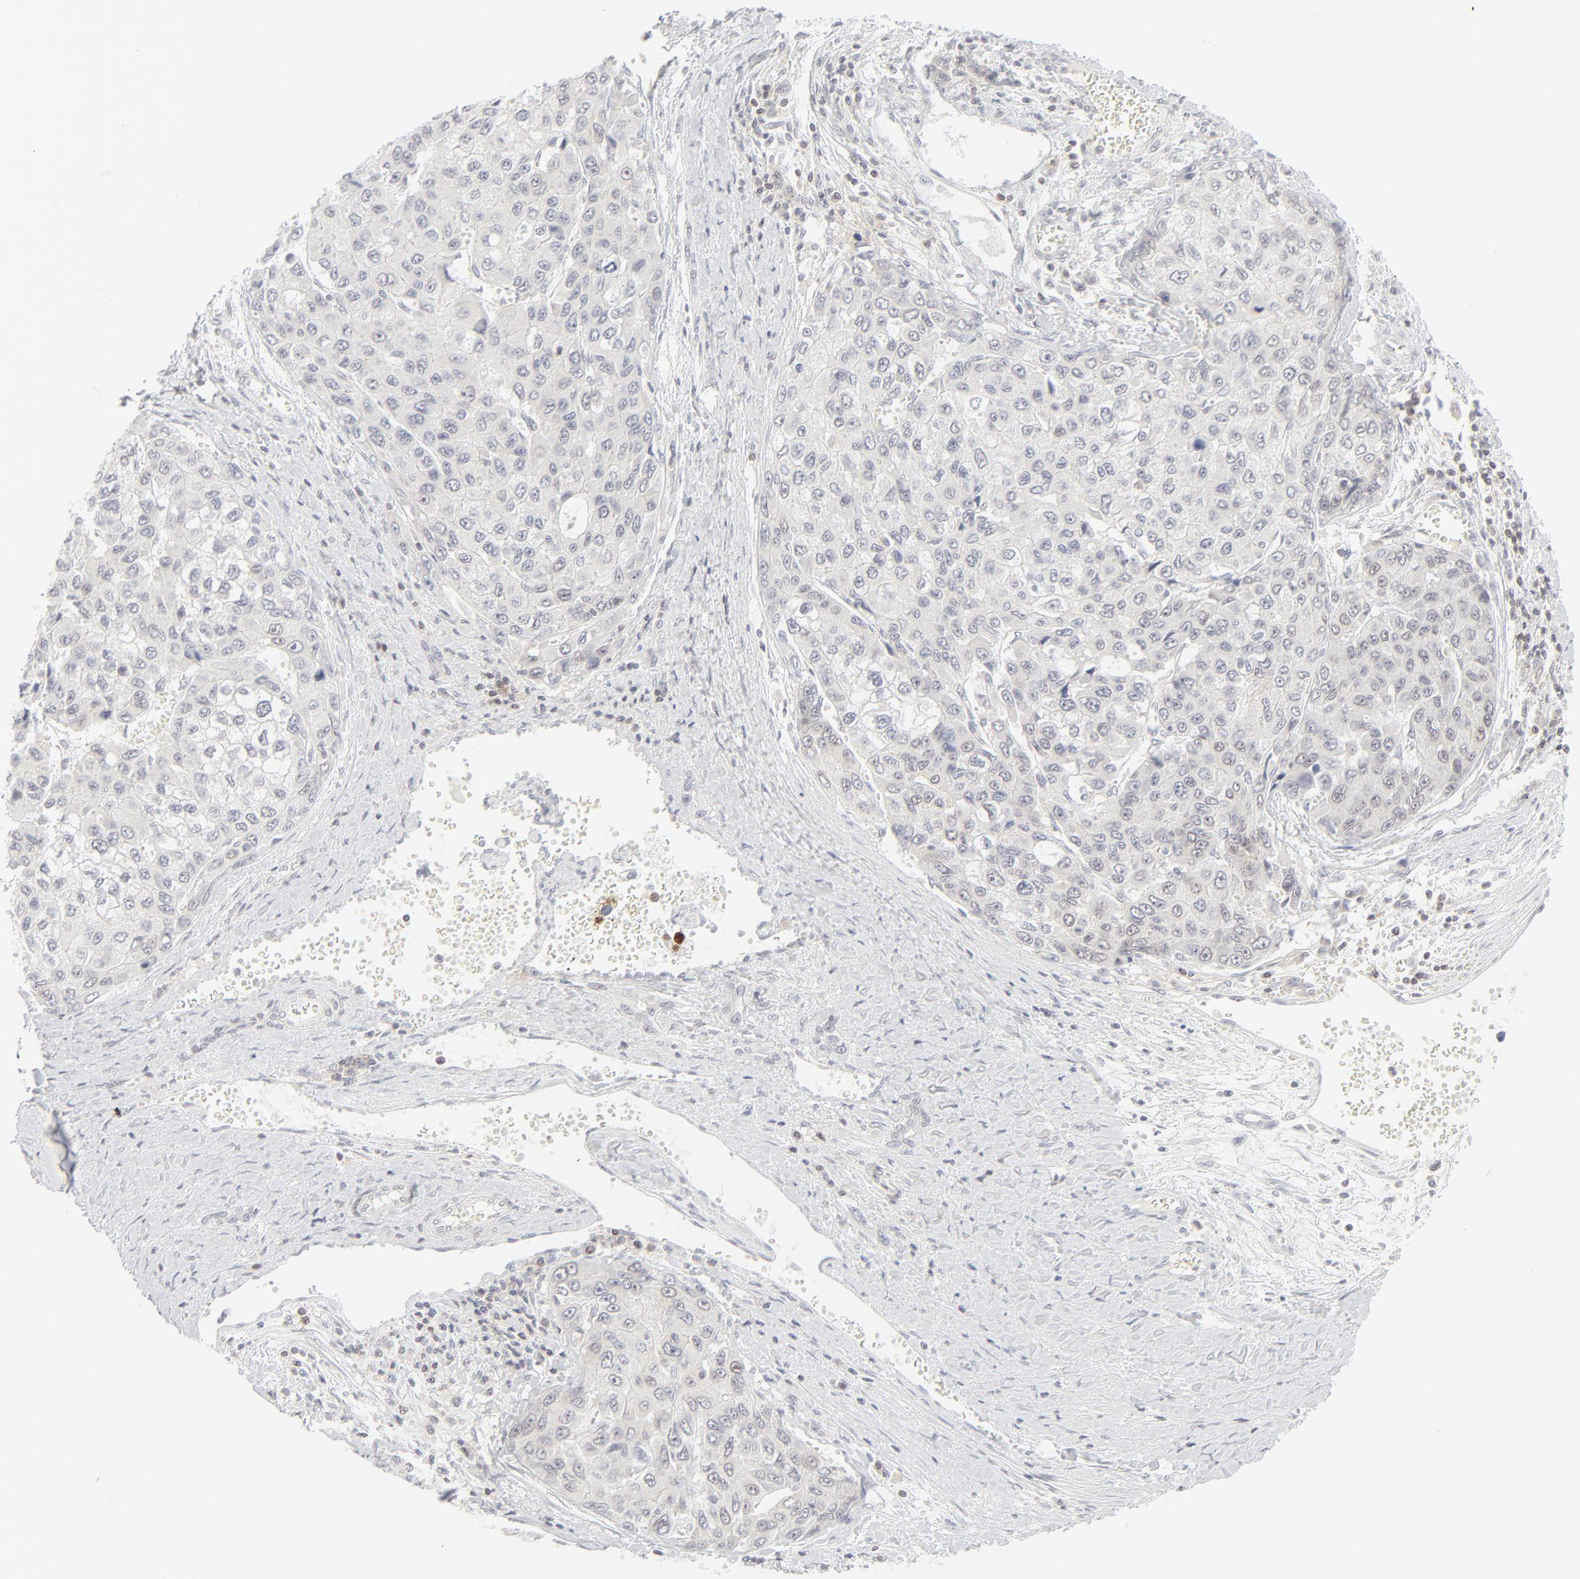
{"staining": {"intensity": "negative", "quantity": "none", "location": "none"}, "tissue": "liver cancer", "cell_type": "Tumor cells", "image_type": "cancer", "snomed": [{"axis": "morphology", "description": "Carcinoma, Hepatocellular, NOS"}, {"axis": "topography", "description": "Liver"}], "caption": "Tumor cells are negative for protein expression in human liver cancer (hepatocellular carcinoma).", "gene": "PRKCB", "patient": {"sex": "female", "age": 66}}